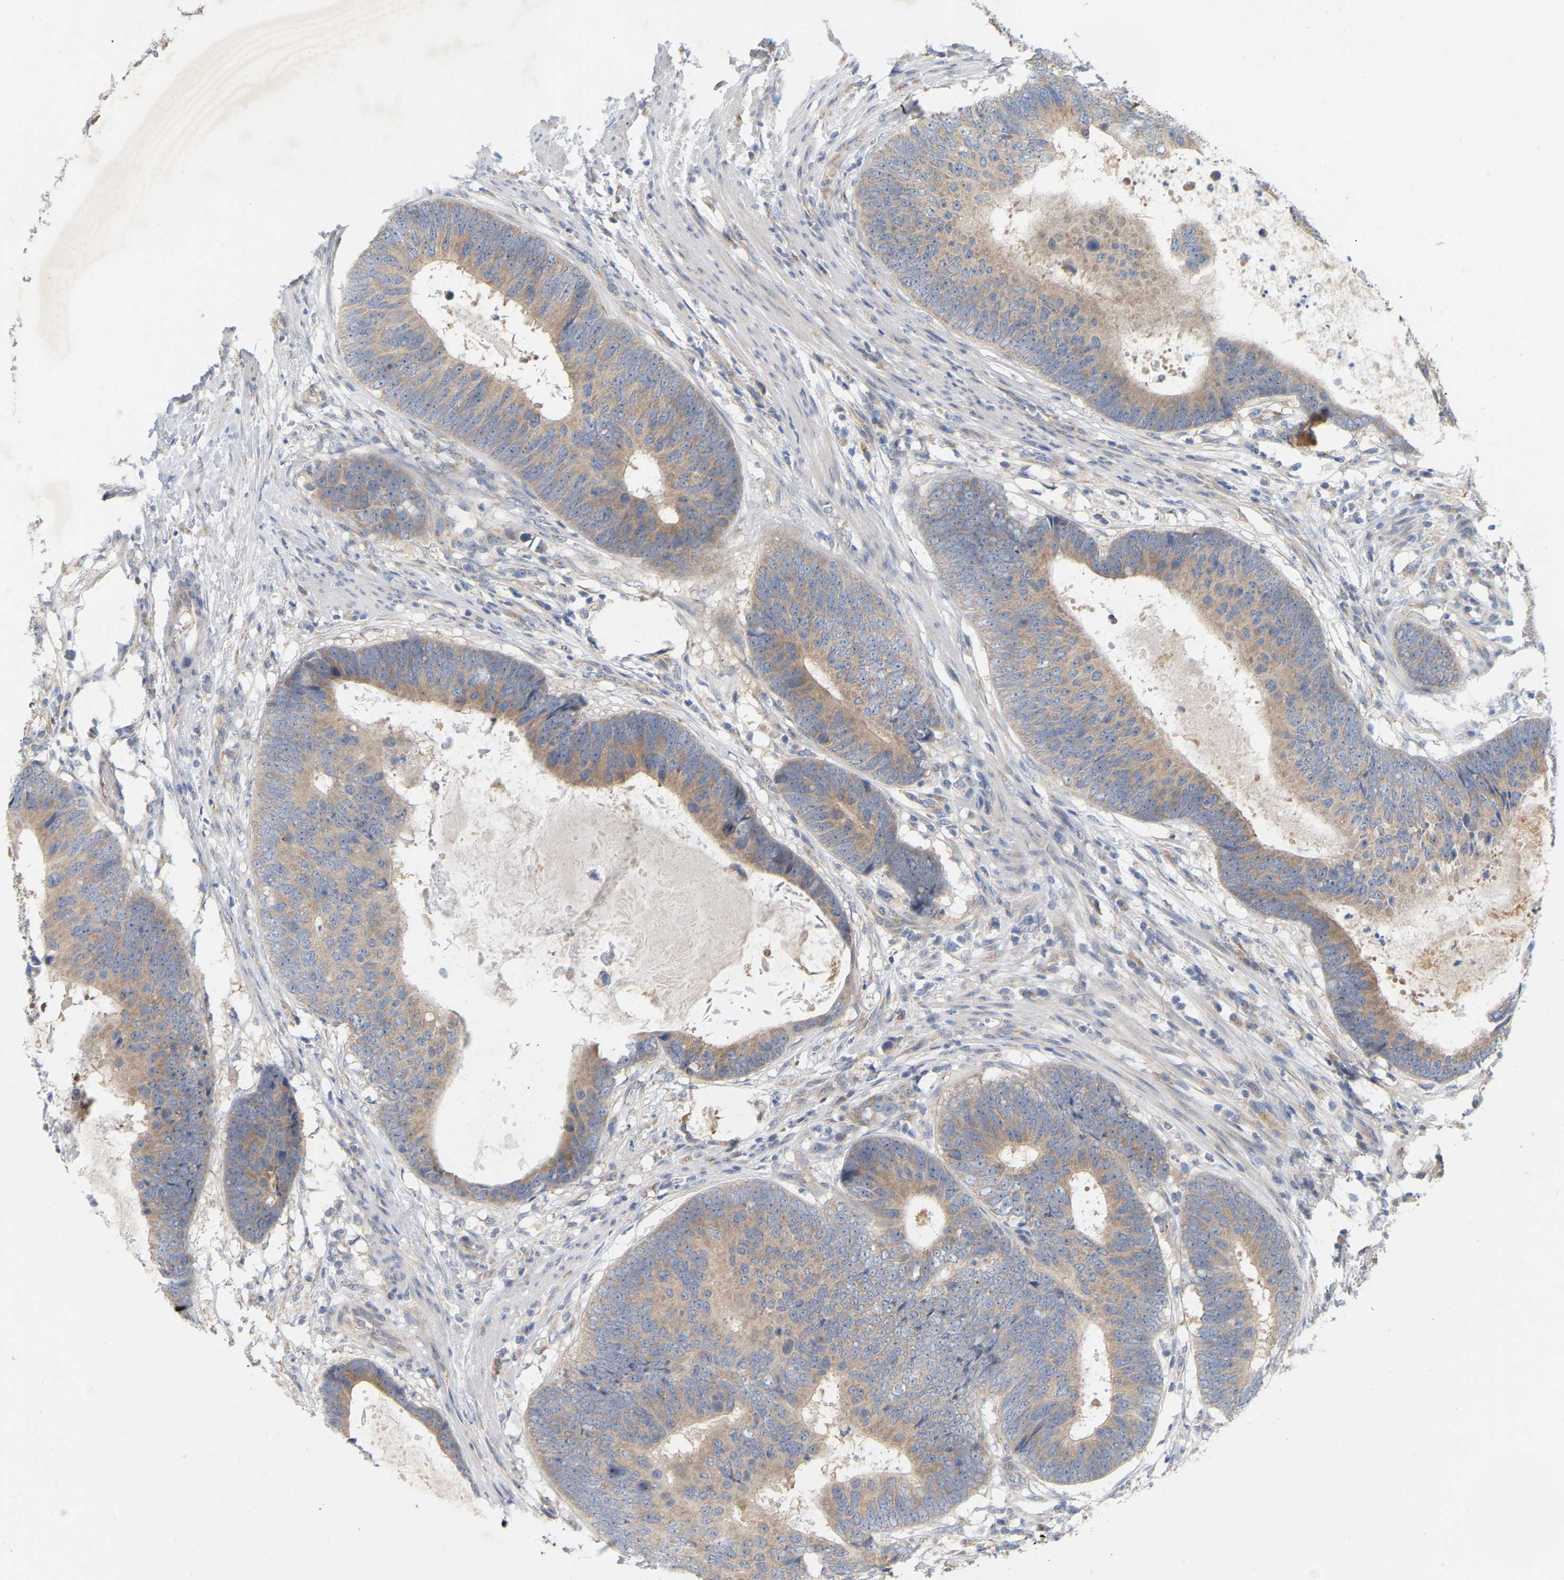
{"staining": {"intensity": "moderate", "quantity": ">75%", "location": "cytoplasmic/membranous"}, "tissue": "colorectal cancer", "cell_type": "Tumor cells", "image_type": "cancer", "snomed": [{"axis": "morphology", "description": "Adenocarcinoma, NOS"}, {"axis": "topography", "description": "Colon"}], "caption": "A brown stain highlights moderate cytoplasmic/membranous staining of a protein in human colorectal adenocarcinoma tumor cells.", "gene": "MINDY4", "patient": {"sex": "male", "age": 56}}